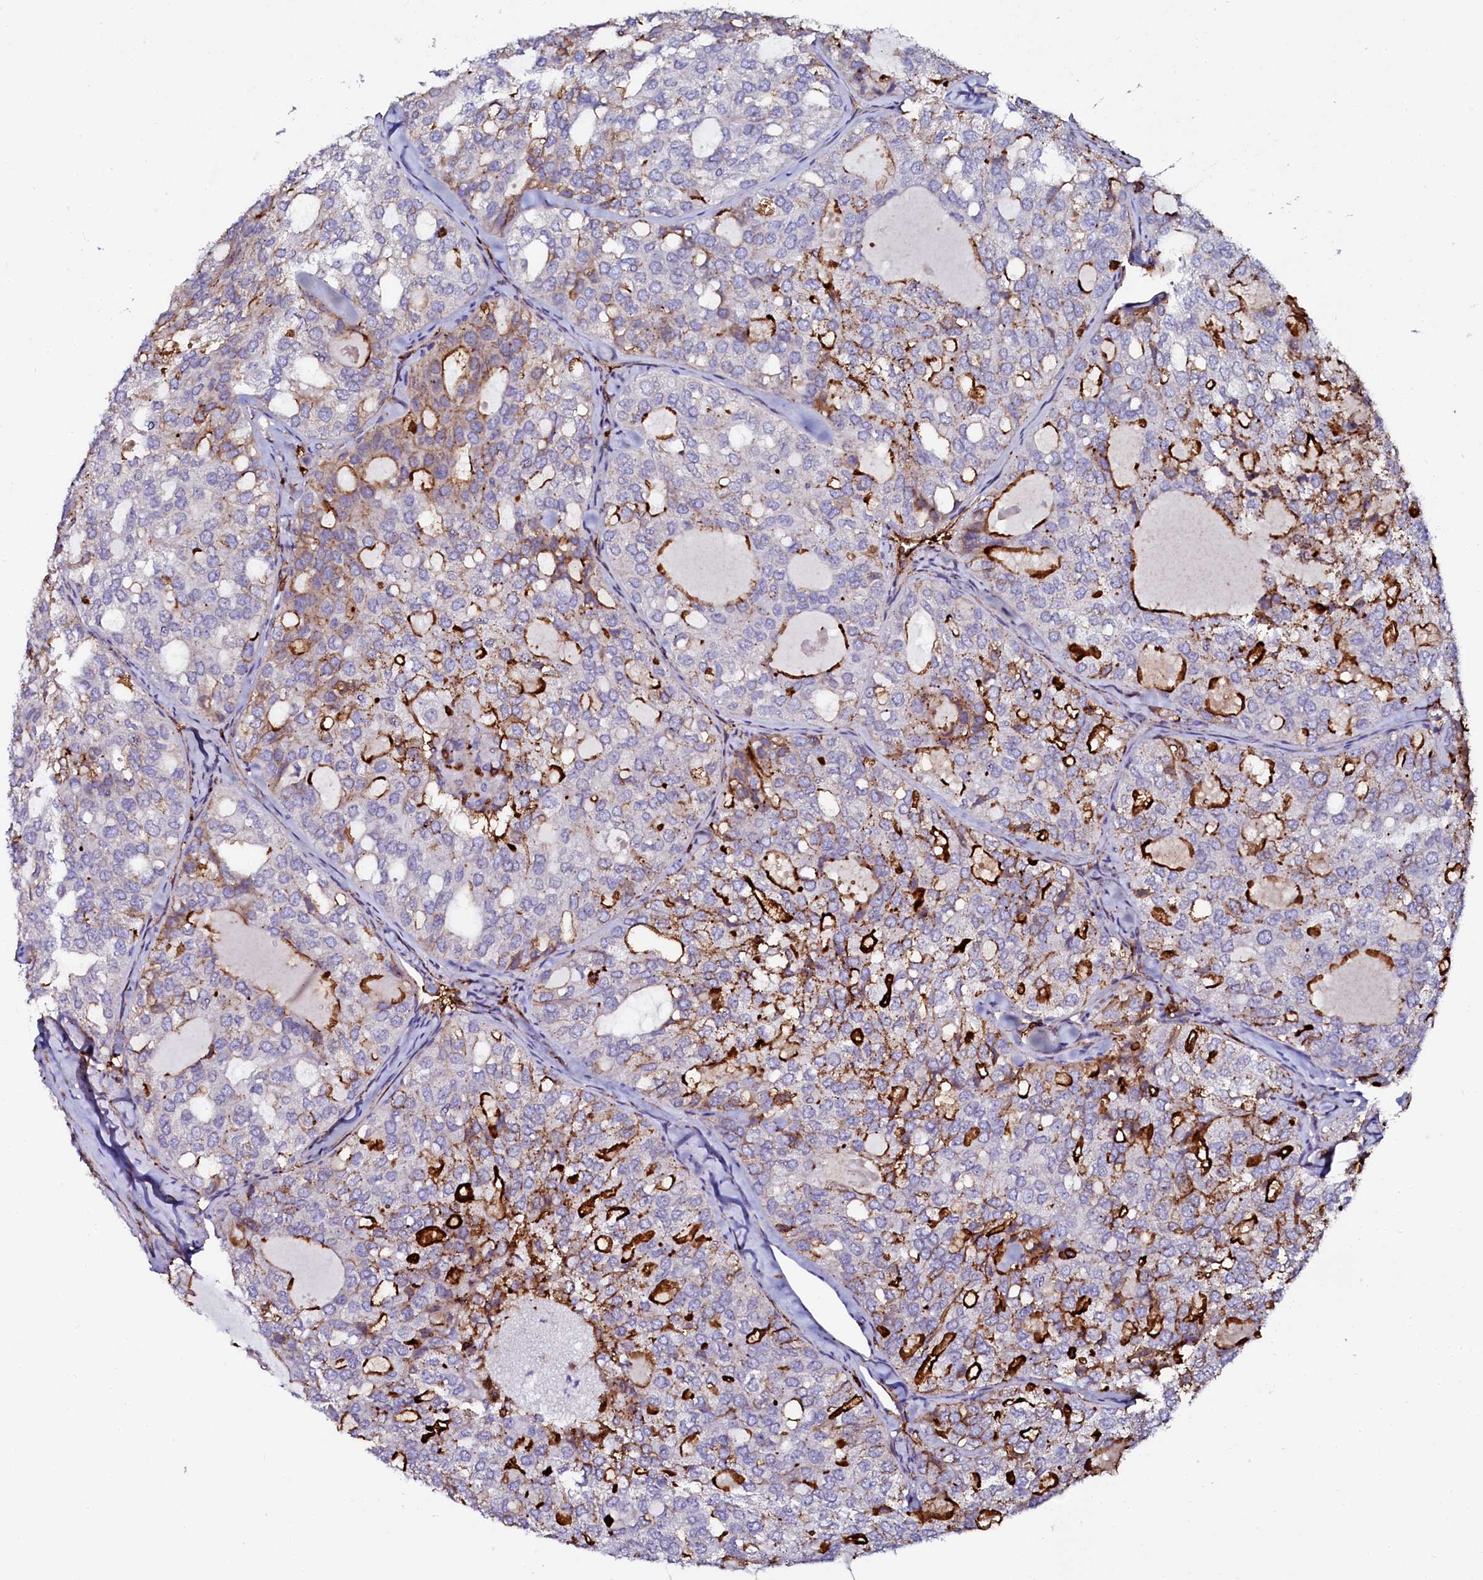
{"staining": {"intensity": "moderate", "quantity": "<25%", "location": "cytoplasmic/membranous"}, "tissue": "thyroid cancer", "cell_type": "Tumor cells", "image_type": "cancer", "snomed": [{"axis": "morphology", "description": "Follicular adenoma carcinoma, NOS"}, {"axis": "topography", "description": "Thyroid gland"}], "caption": "This is an image of immunohistochemistry staining of thyroid cancer (follicular adenoma carcinoma), which shows moderate expression in the cytoplasmic/membranous of tumor cells.", "gene": "AAAS", "patient": {"sex": "male", "age": 75}}